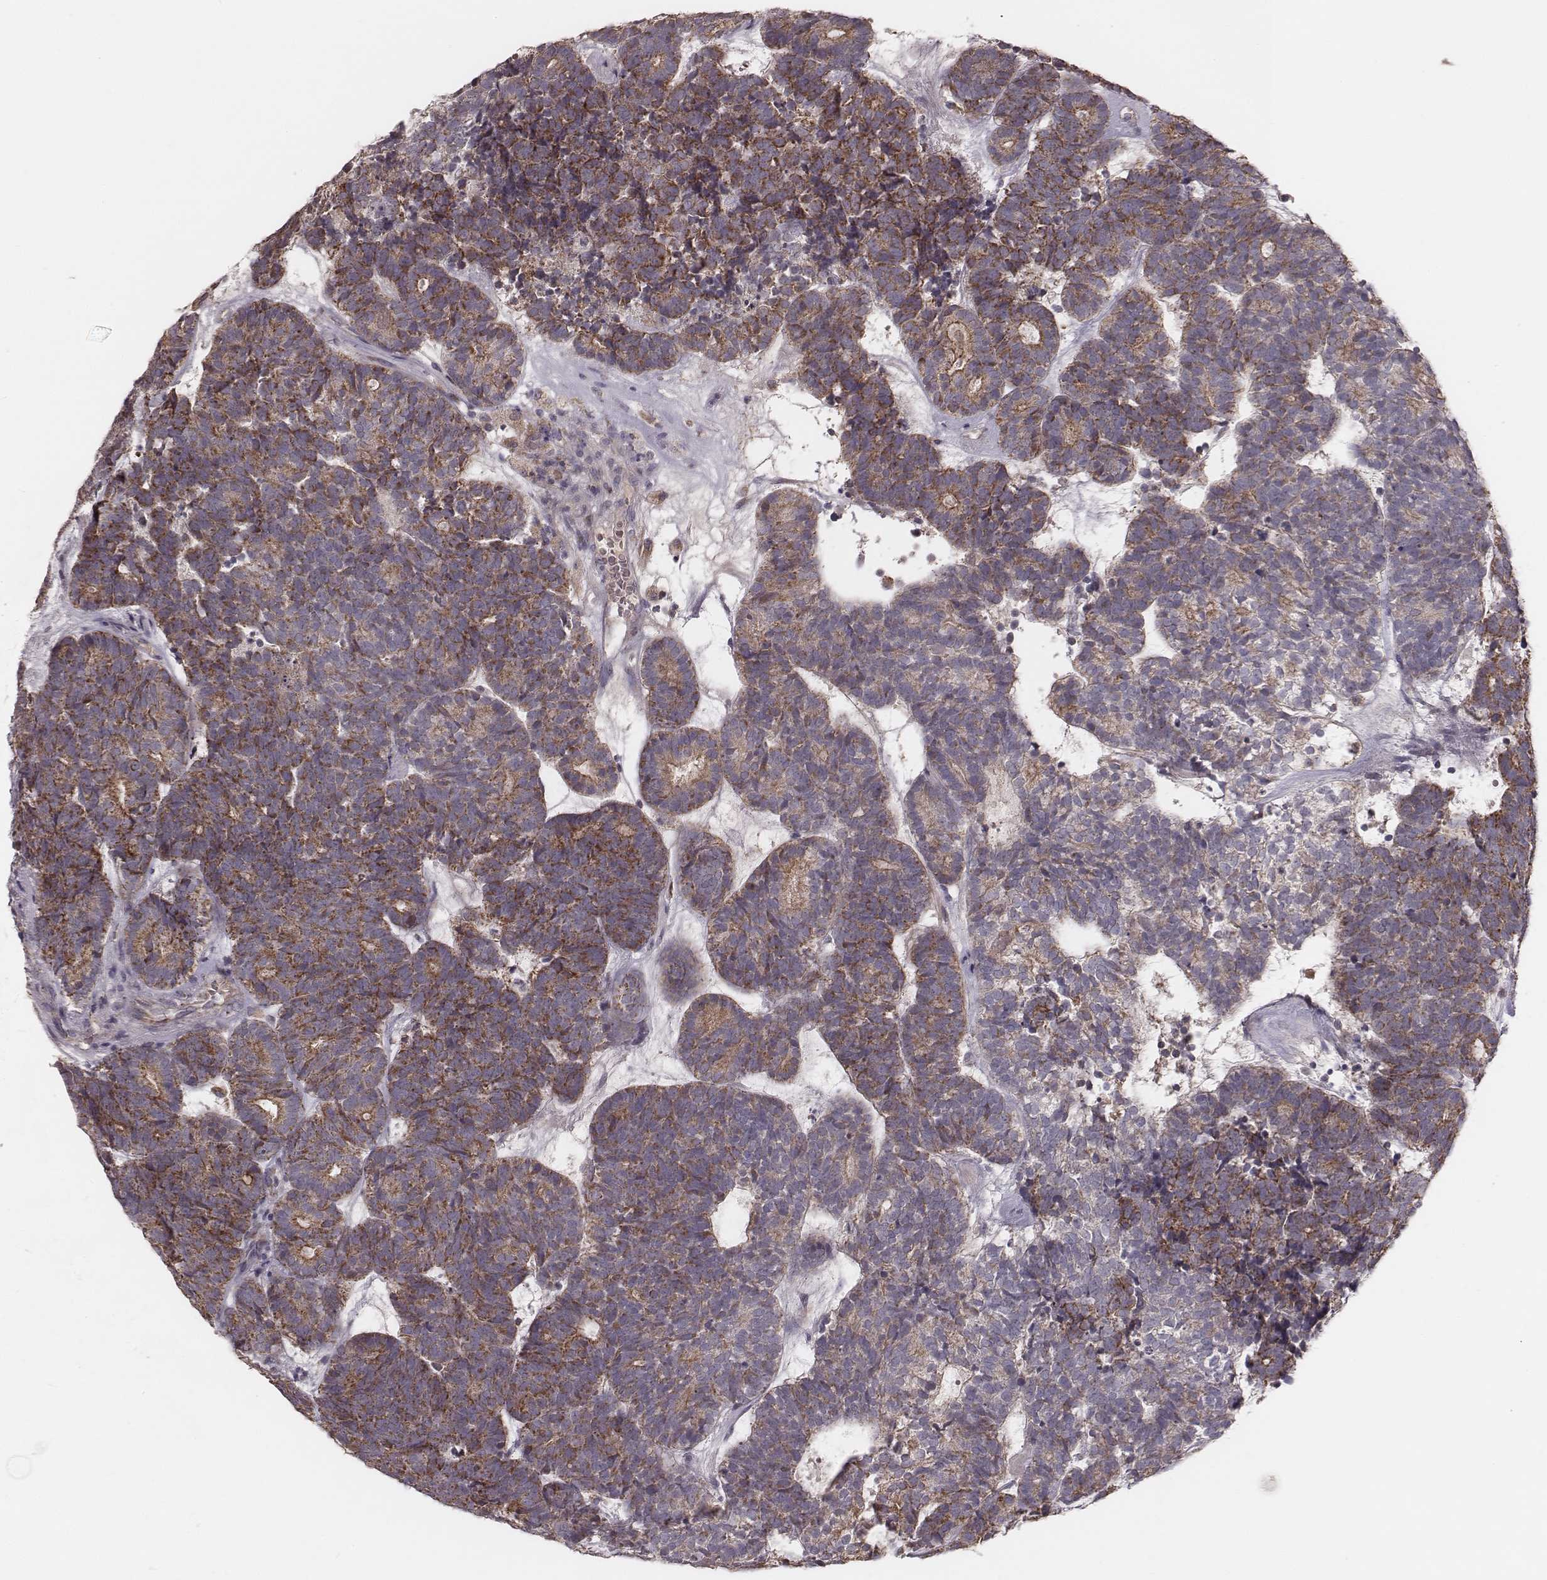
{"staining": {"intensity": "moderate", "quantity": ">75%", "location": "cytoplasmic/membranous"}, "tissue": "head and neck cancer", "cell_type": "Tumor cells", "image_type": "cancer", "snomed": [{"axis": "morphology", "description": "Adenocarcinoma, NOS"}, {"axis": "topography", "description": "Head-Neck"}], "caption": "This image demonstrates head and neck cancer stained with immunohistochemistry to label a protein in brown. The cytoplasmic/membranous of tumor cells show moderate positivity for the protein. Nuclei are counter-stained blue.", "gene": "MRPS27", "patient": {"sex": "female", "age": 81}}